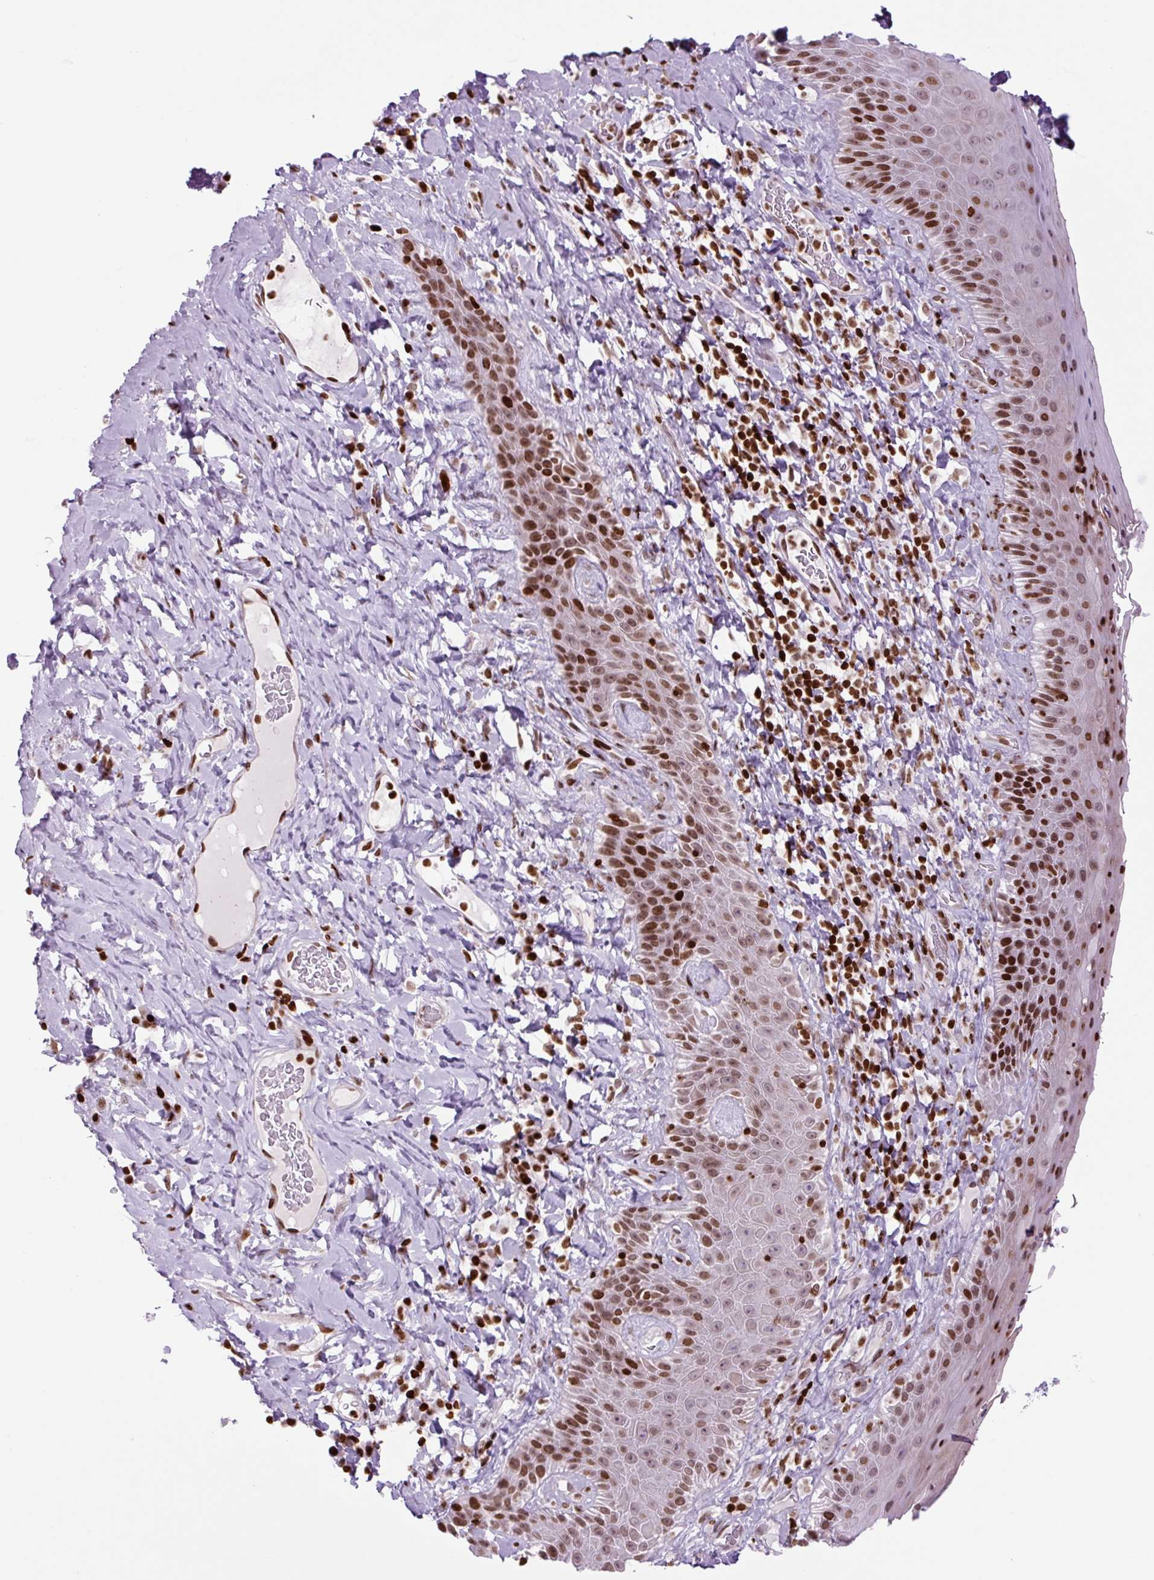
{"staining": {"intensity": "strong", "quantity": "25%-75%", "location": "nuclear"}, "tissue": "skin", "cell_type": "Epidermal cells", "image_type": "normal", "snomed": [{"axis": "morphology", "description": "Normal tissue, NOS"}, {"axis": "topography", "description": "Anal"}], "caption": "Epidermal cells demonstrate strong nuclear staining in about 25%-75% of cells in normal skin. (Brightfield microscopy of DAB IHC at high magnification).", "gene": "H1", "patient": {"sex": "male", "age": 78}}